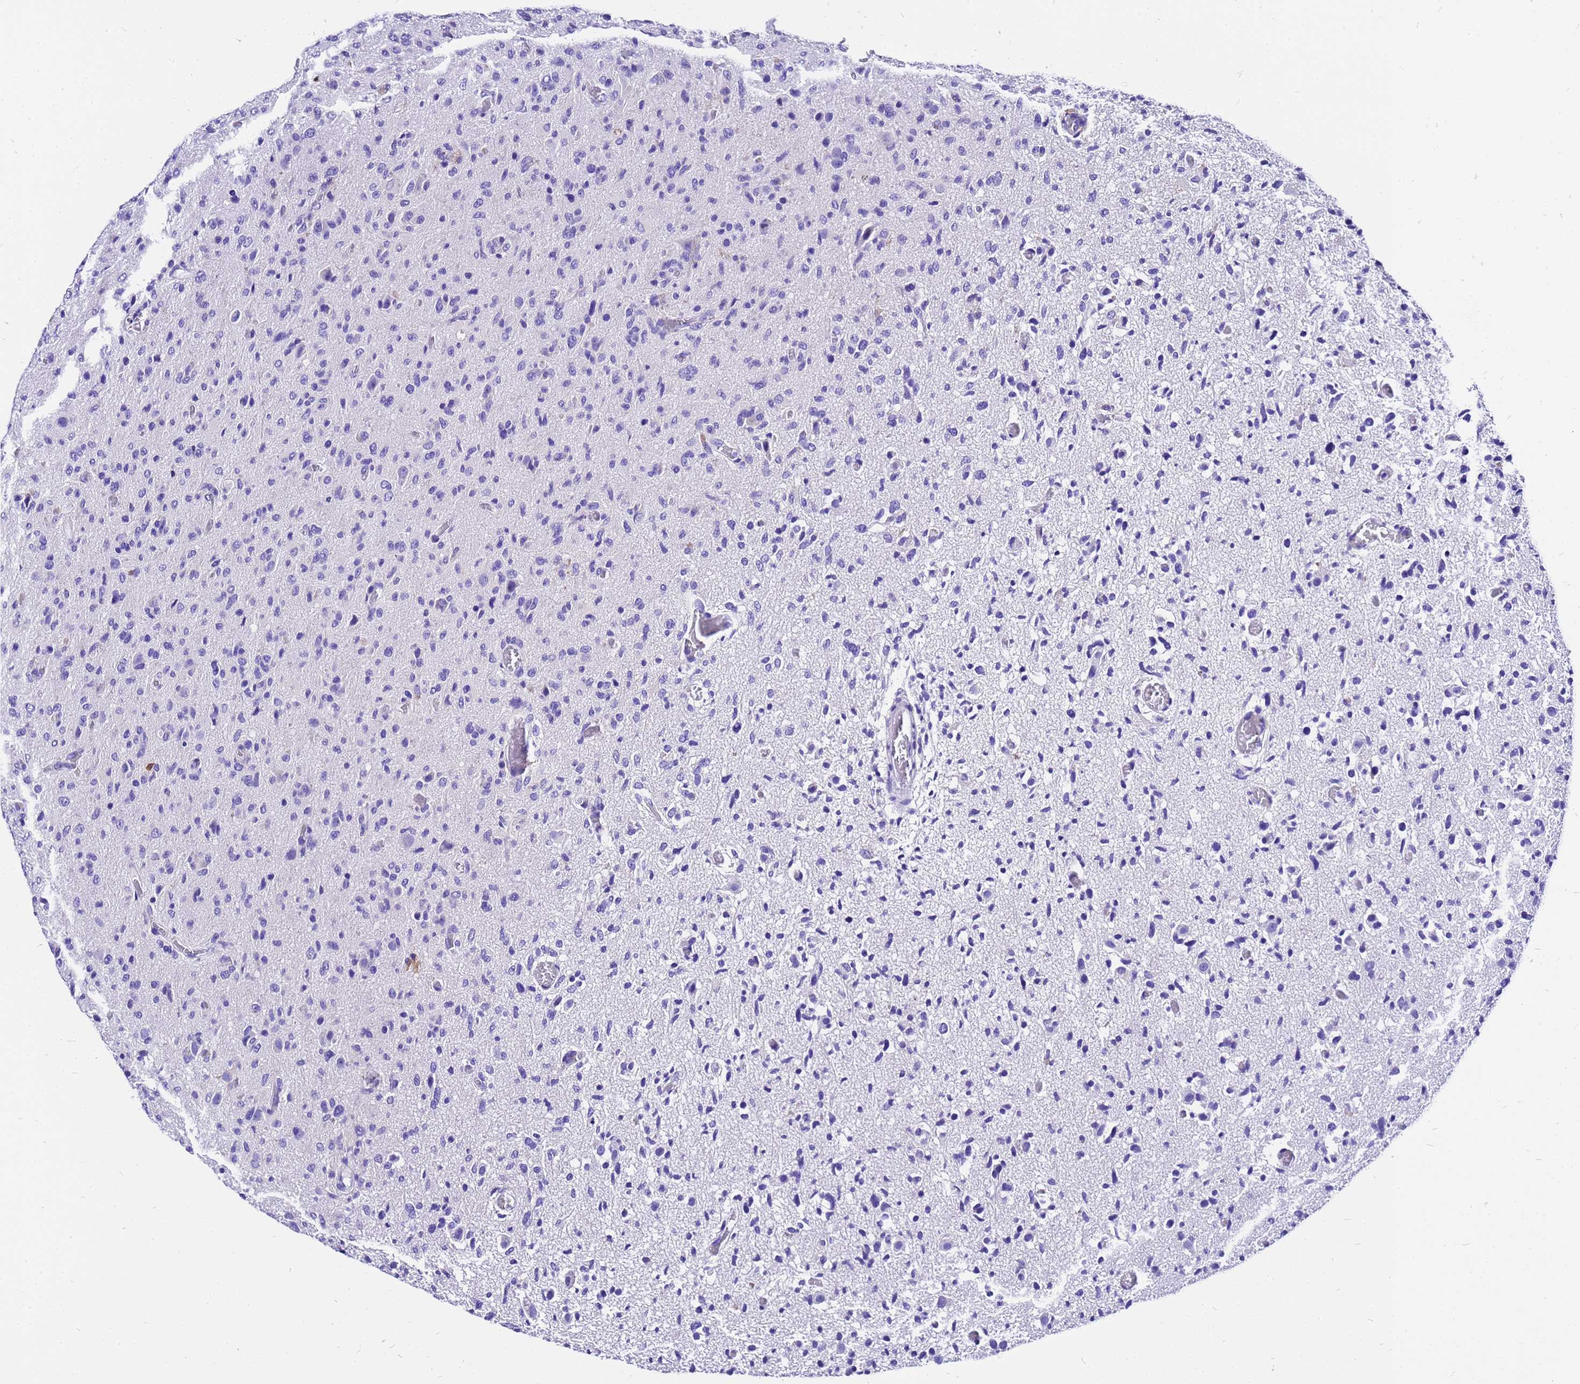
{"staining": {"intensity": "negative", "quantity": "none", "location": "none"}, "tissue": "glioma", "cell_type": "Tumor cells", "image_type": "cancer", "snomed": [{"axis": "morphology", "description": "Glioma, malignant, High grade"}, {"axis": "topography", "description": "Brain"}], "caption": "The photomicrograph exhibits no significant expression in tumor cells of malignant glioma (high-grade). (DAB (3,3'-diaminobenzidine) immunohistochemistry (IHC), high magnification).", "gene": "HERC4", "patient": {"sex": "female", "age": 57}}